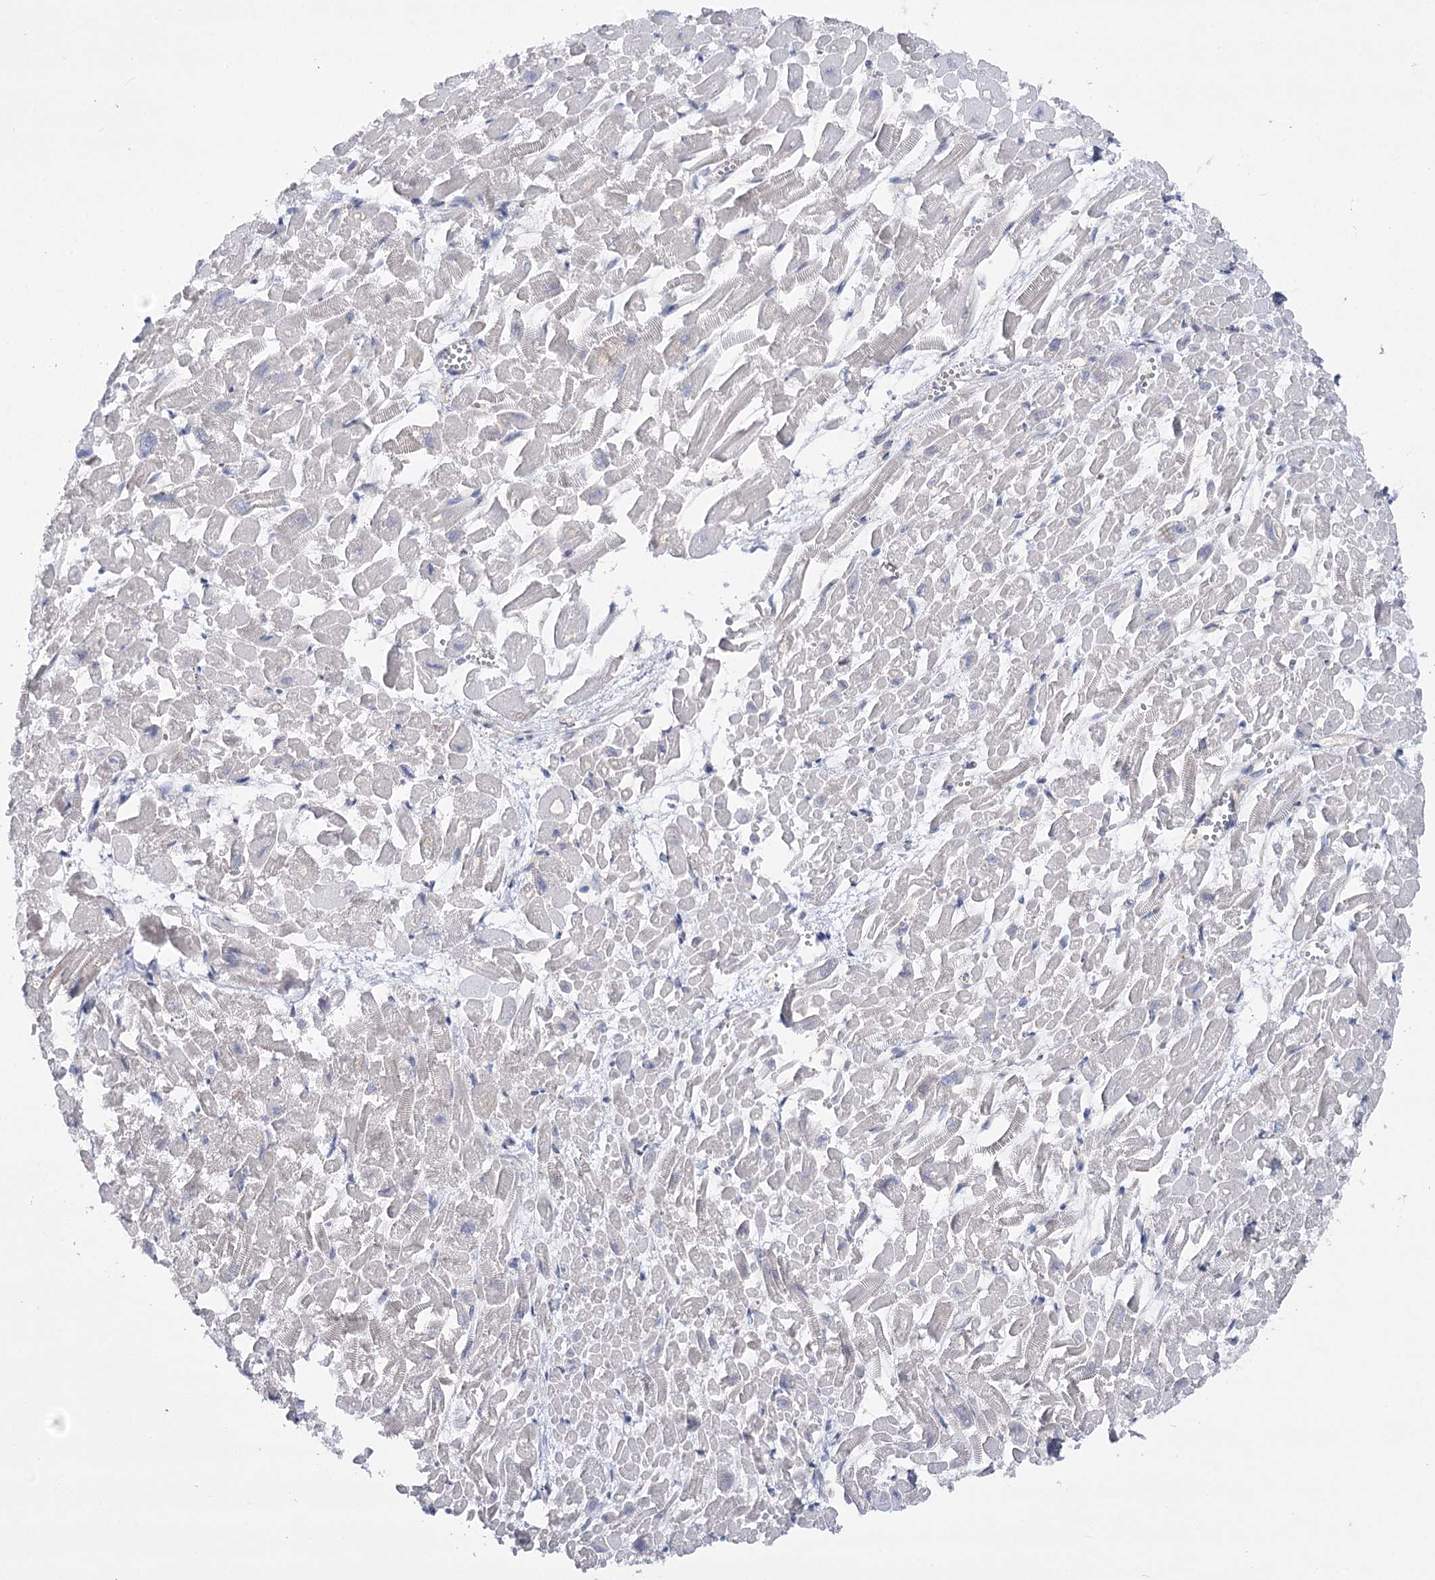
{"staining": {"intensity": "negative", "quantity": "none", "location": "none"}, "tissue": "heart muscle", "cell_type": "Cardiomyocytes", "image_type": "normal", "snomed": [{"axis": "morphology", "description": "Normal tissue, NOS"}, {"axis": "topography", "description": "Heart"}], "caption": "IHC of benign human heart muscle reveals no expression in cardiomyocytes.", "gene": "ATP10B", "patient": {"sex": "male", "age": 54}}